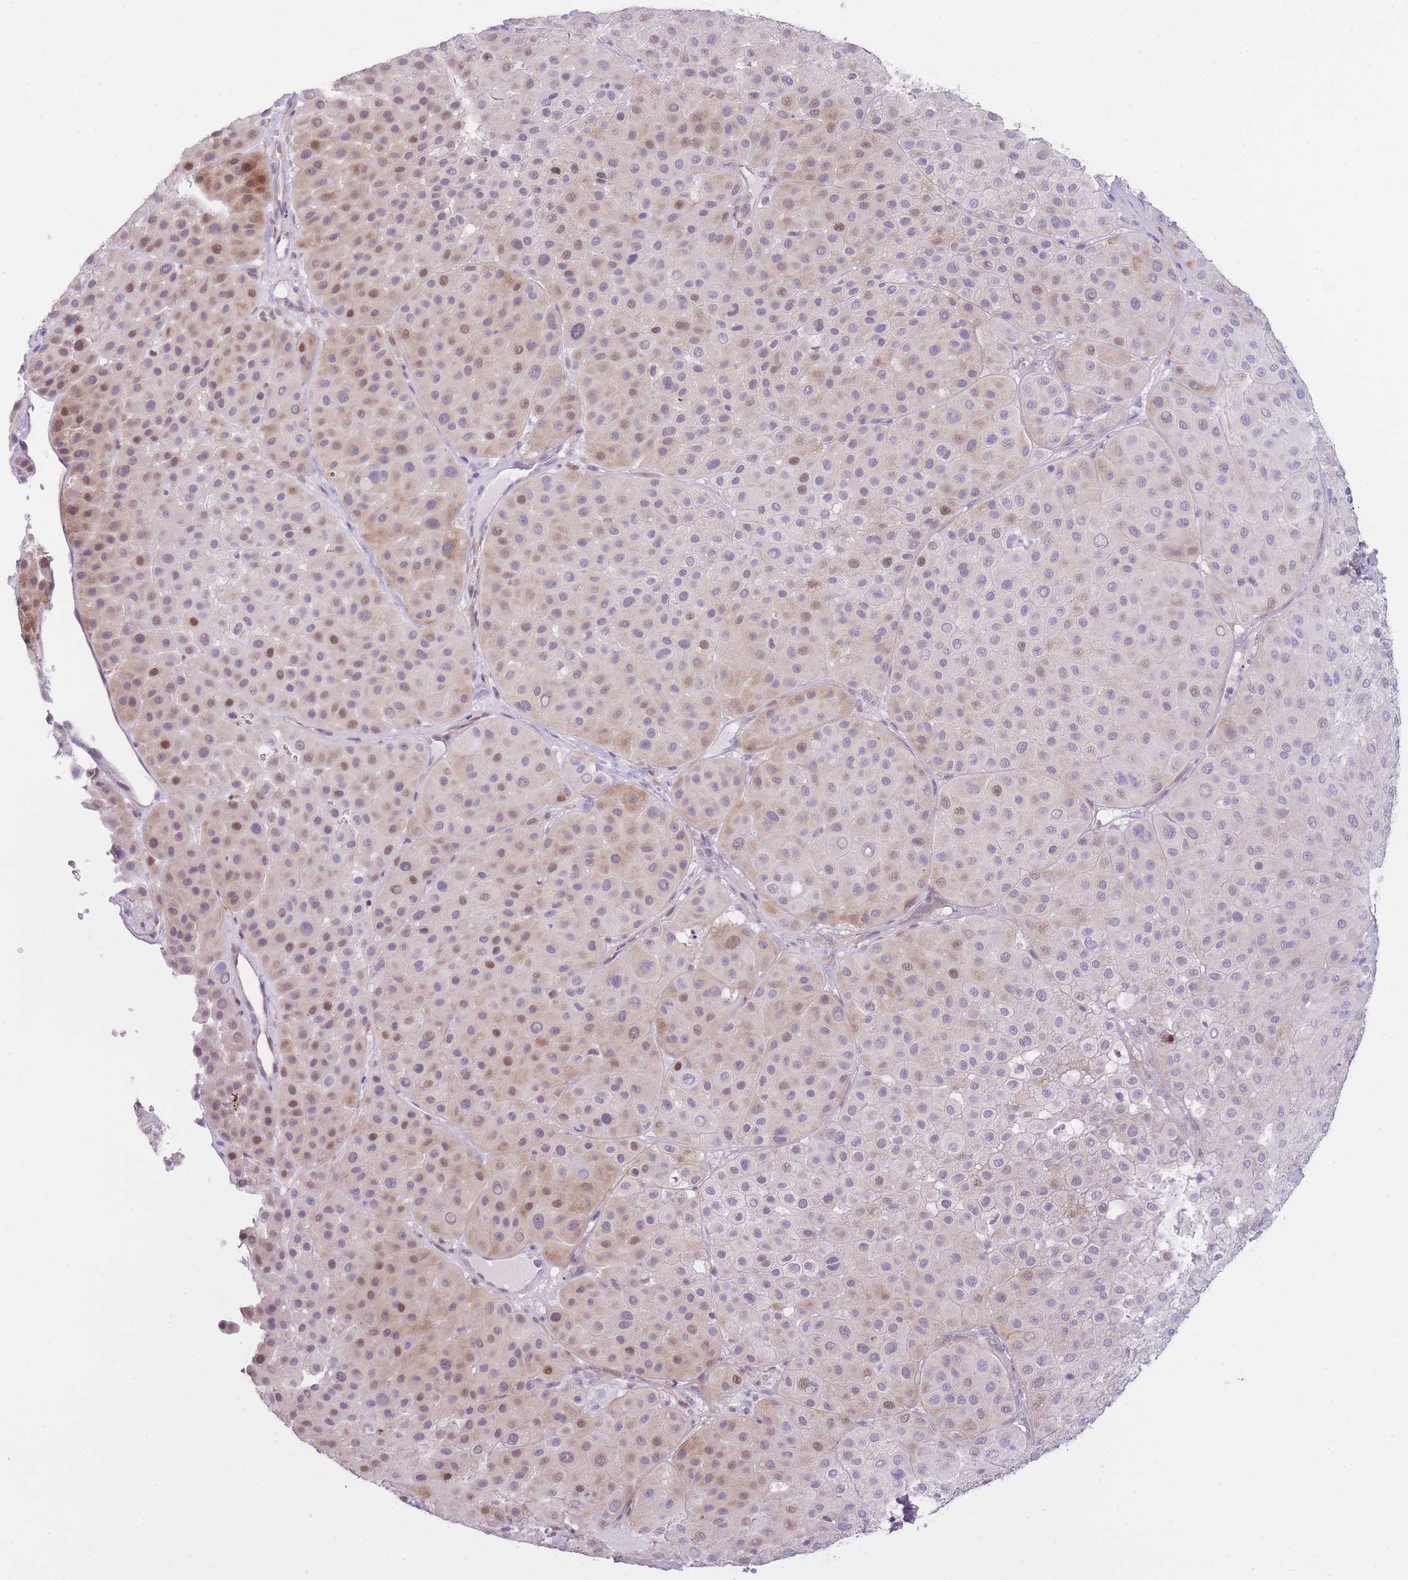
{"staining": {"intensity": "negative", "quantity": "none", "location": "none"}, "tissue": "melanoma", "cell_type": "Tumor cells", "image_type": "cancer", "snomed": [{"axis": "morphology", "description": "Malignant melanoma, Metastatic site"}, {"axis": "topography", "description": "Smooth muscle"}], "caption": "This is an IHC micrograph of human malignant melanoma (metastatic site). There is no staining in tumor cells.", "gene": "IMPG1", "patient": {"sex": "male", "age": 41}}